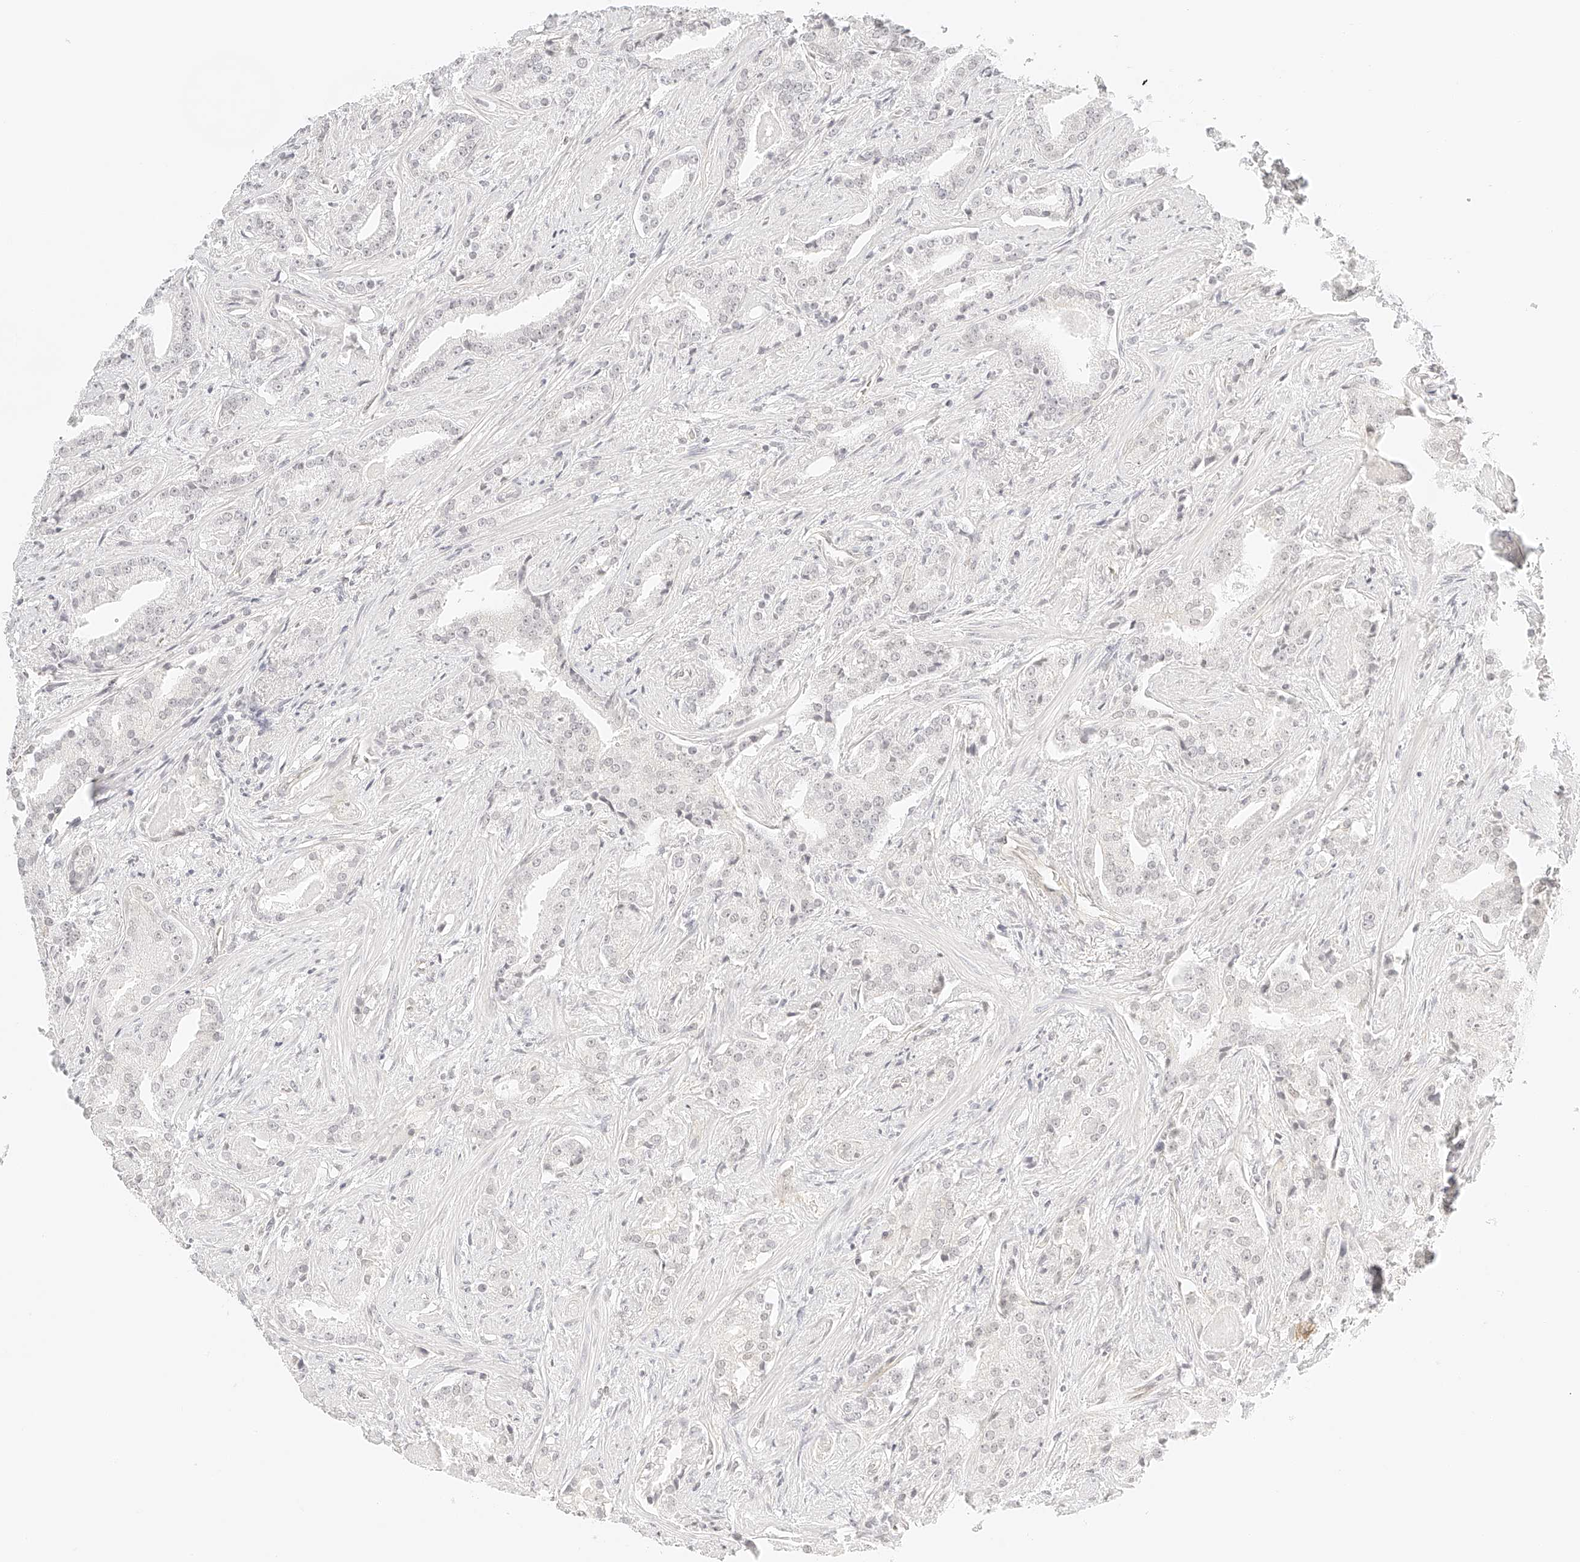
{"staining": {"intensity": "negative", "quantity": "none", "location": "none"}, "tissue": "prostate cancer", "cell_type": "Tumor cells", "image_type": "cancer", "snomed": [{"axis": "morphology", "description": "Adenocarcinoma, Low grade"}, {"axis": "topography", "description": "Prostate"}], "caption": "Tumor cells are negative for protein expression in human prostate low-grade adenocarcinoma.", "gene": "ZFP69", "patient": {"sex": "male", "age": 67}}